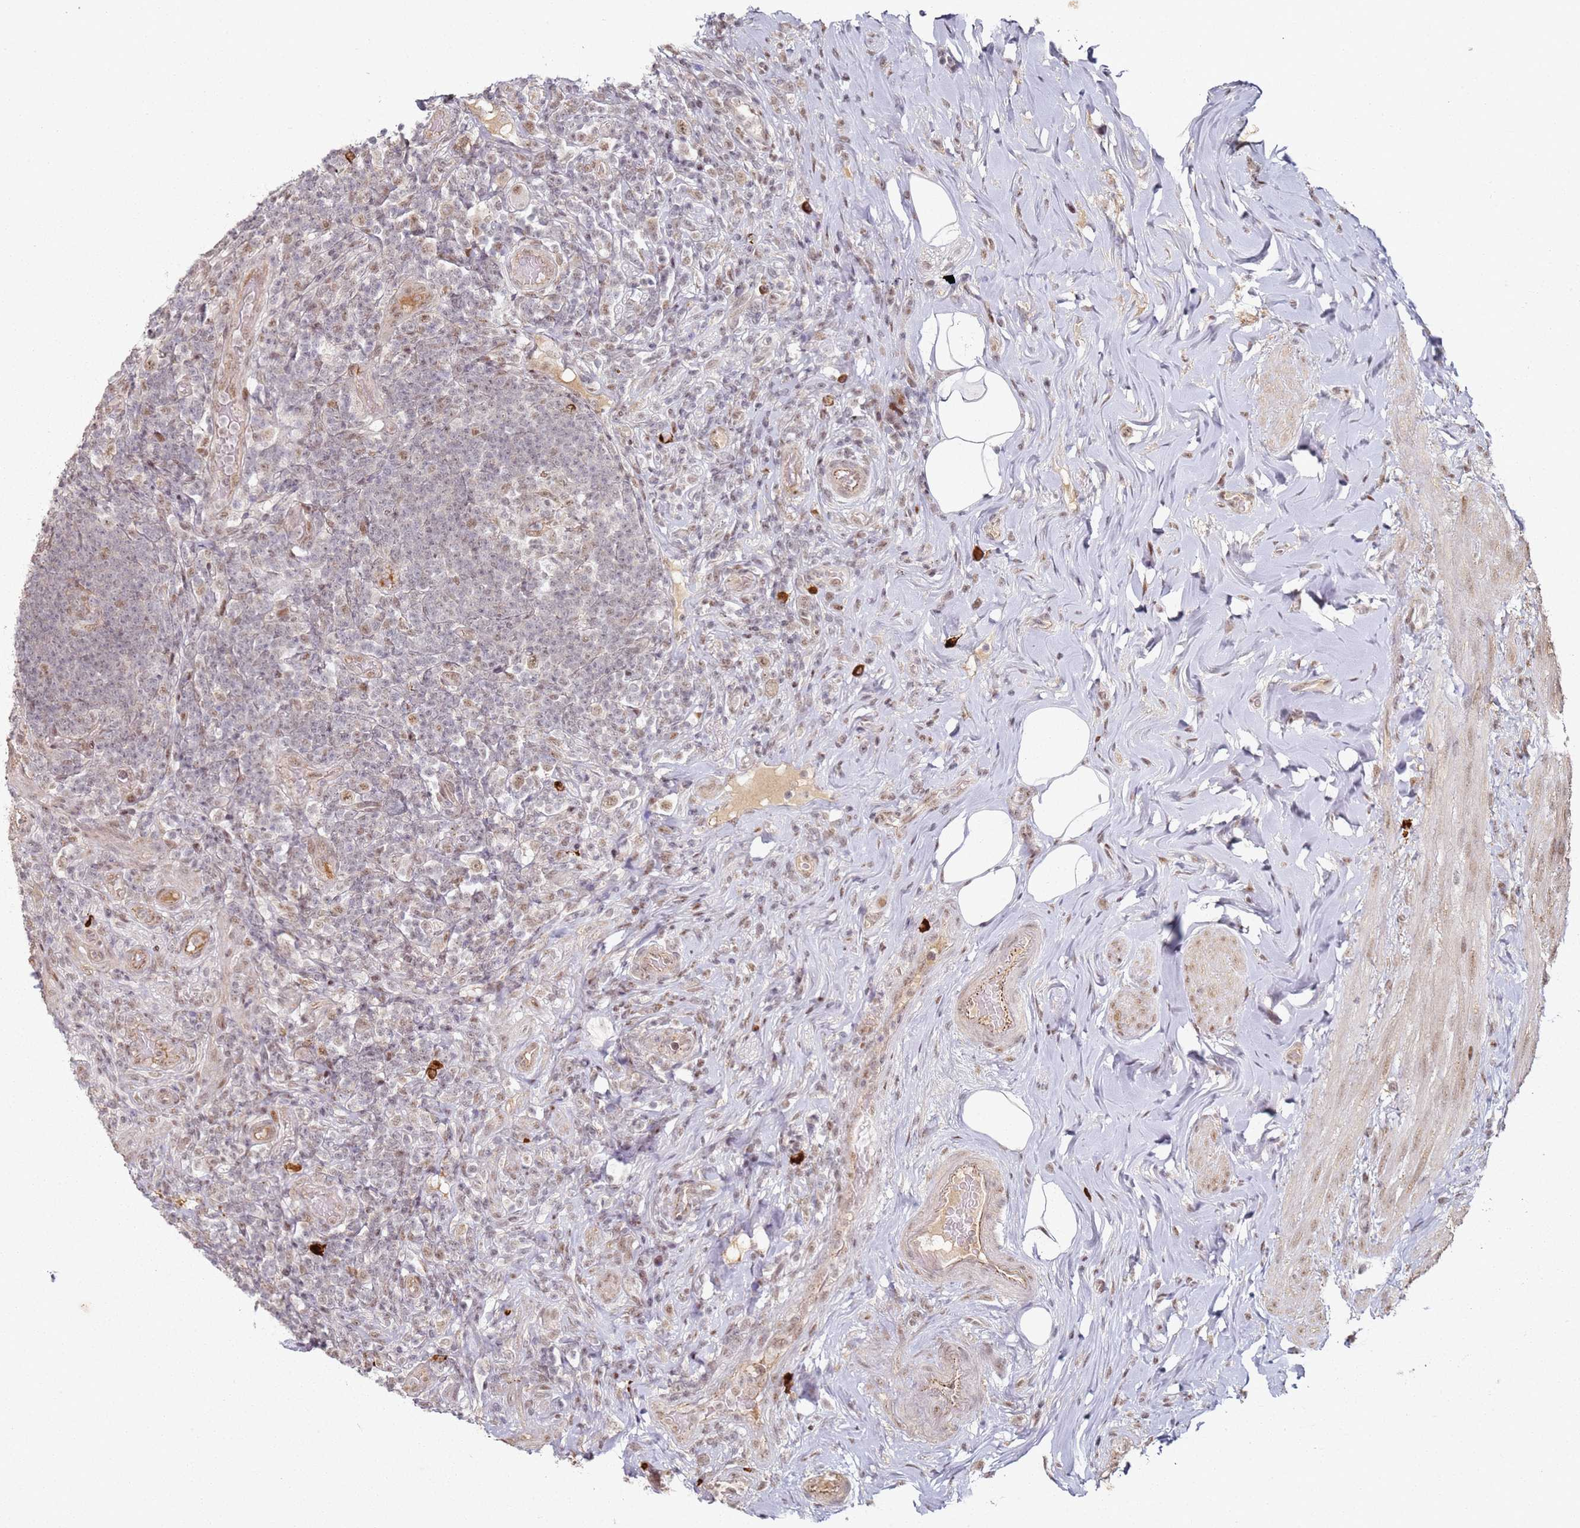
{"staining": {"intensity": "strong", "quantity": "25%-75%", "location": "cytoplasmic/membranous,nuclear"}, "tissue": "appendix", "cell_type": "Glandular cells", "image_type": "normal", "snomed": [{"axis": "morphology", "description": "Normal tissue, NOS"}, {"axis": "topography", "description": "Appendix"}], "caption": "Immunohistochemical staining of normal appendix displays high levels of strong cytoplasmic/membranous,nuclear positivity in approximately 25%-75% of glandular cells.", "gene": "ATF6B", "patient": {"sex": "female", "age": 43}}